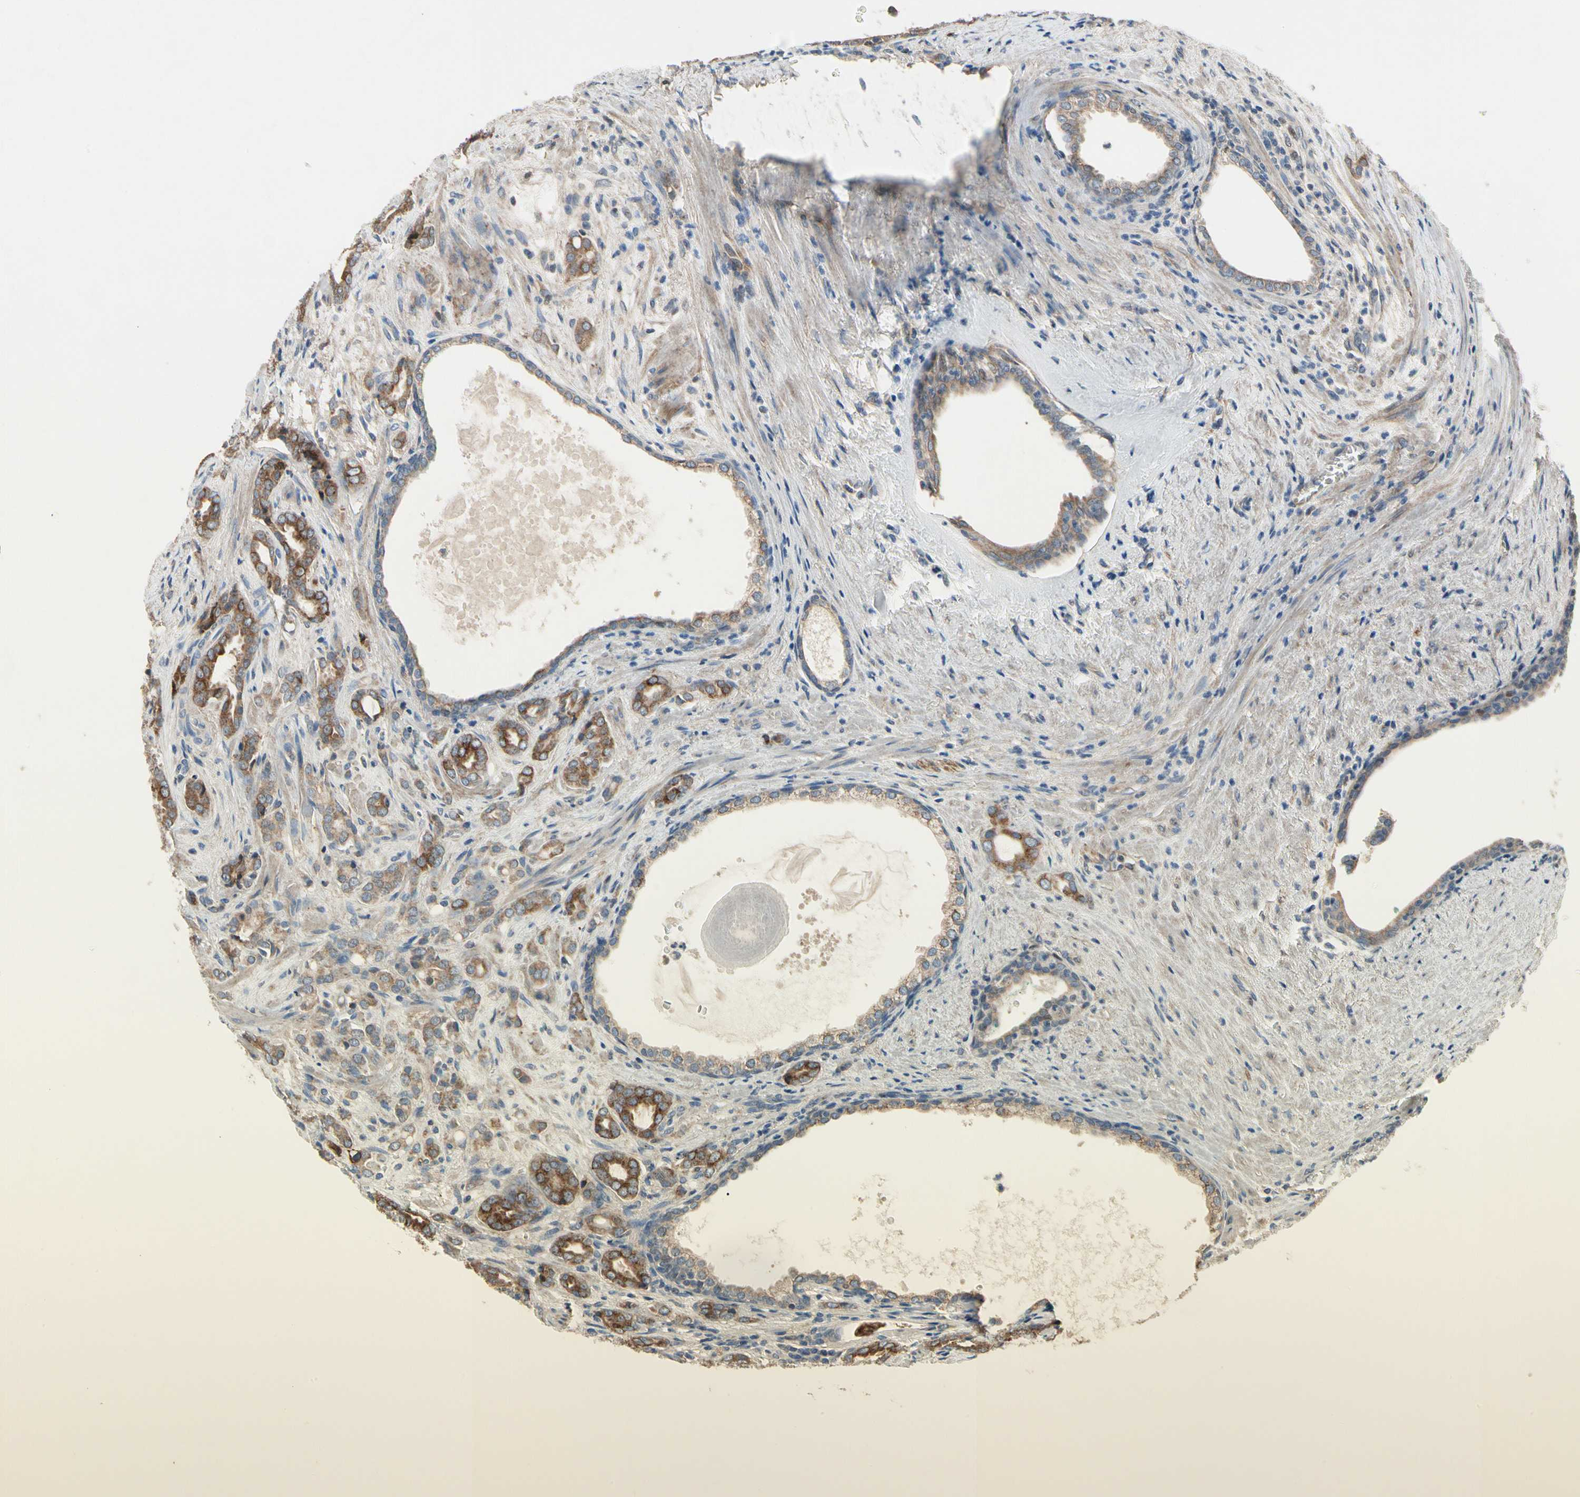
{"staining": {"intensity": "strong", "quantity": ">75%", "location": "cytoplasmic/membranous"}, "tissue": "prostate cancer", "cell_type": "Tumor cells", "image_type": "cancer", "snomed": [{"axis": "morphology", "description": "Adenocarcinoma, High grade"}, {"axis": "topography", "description": "Prostate"}], "caption": "This is an image of immunohistochemistry (IHC) staining of adenocarcinoma (high-grade) (prostate), which shows strong staining in the cytoplasmic/membranous of tumor cells.", "gene": "CGREF1", "patient": {"sex": "male", "age": 64}}